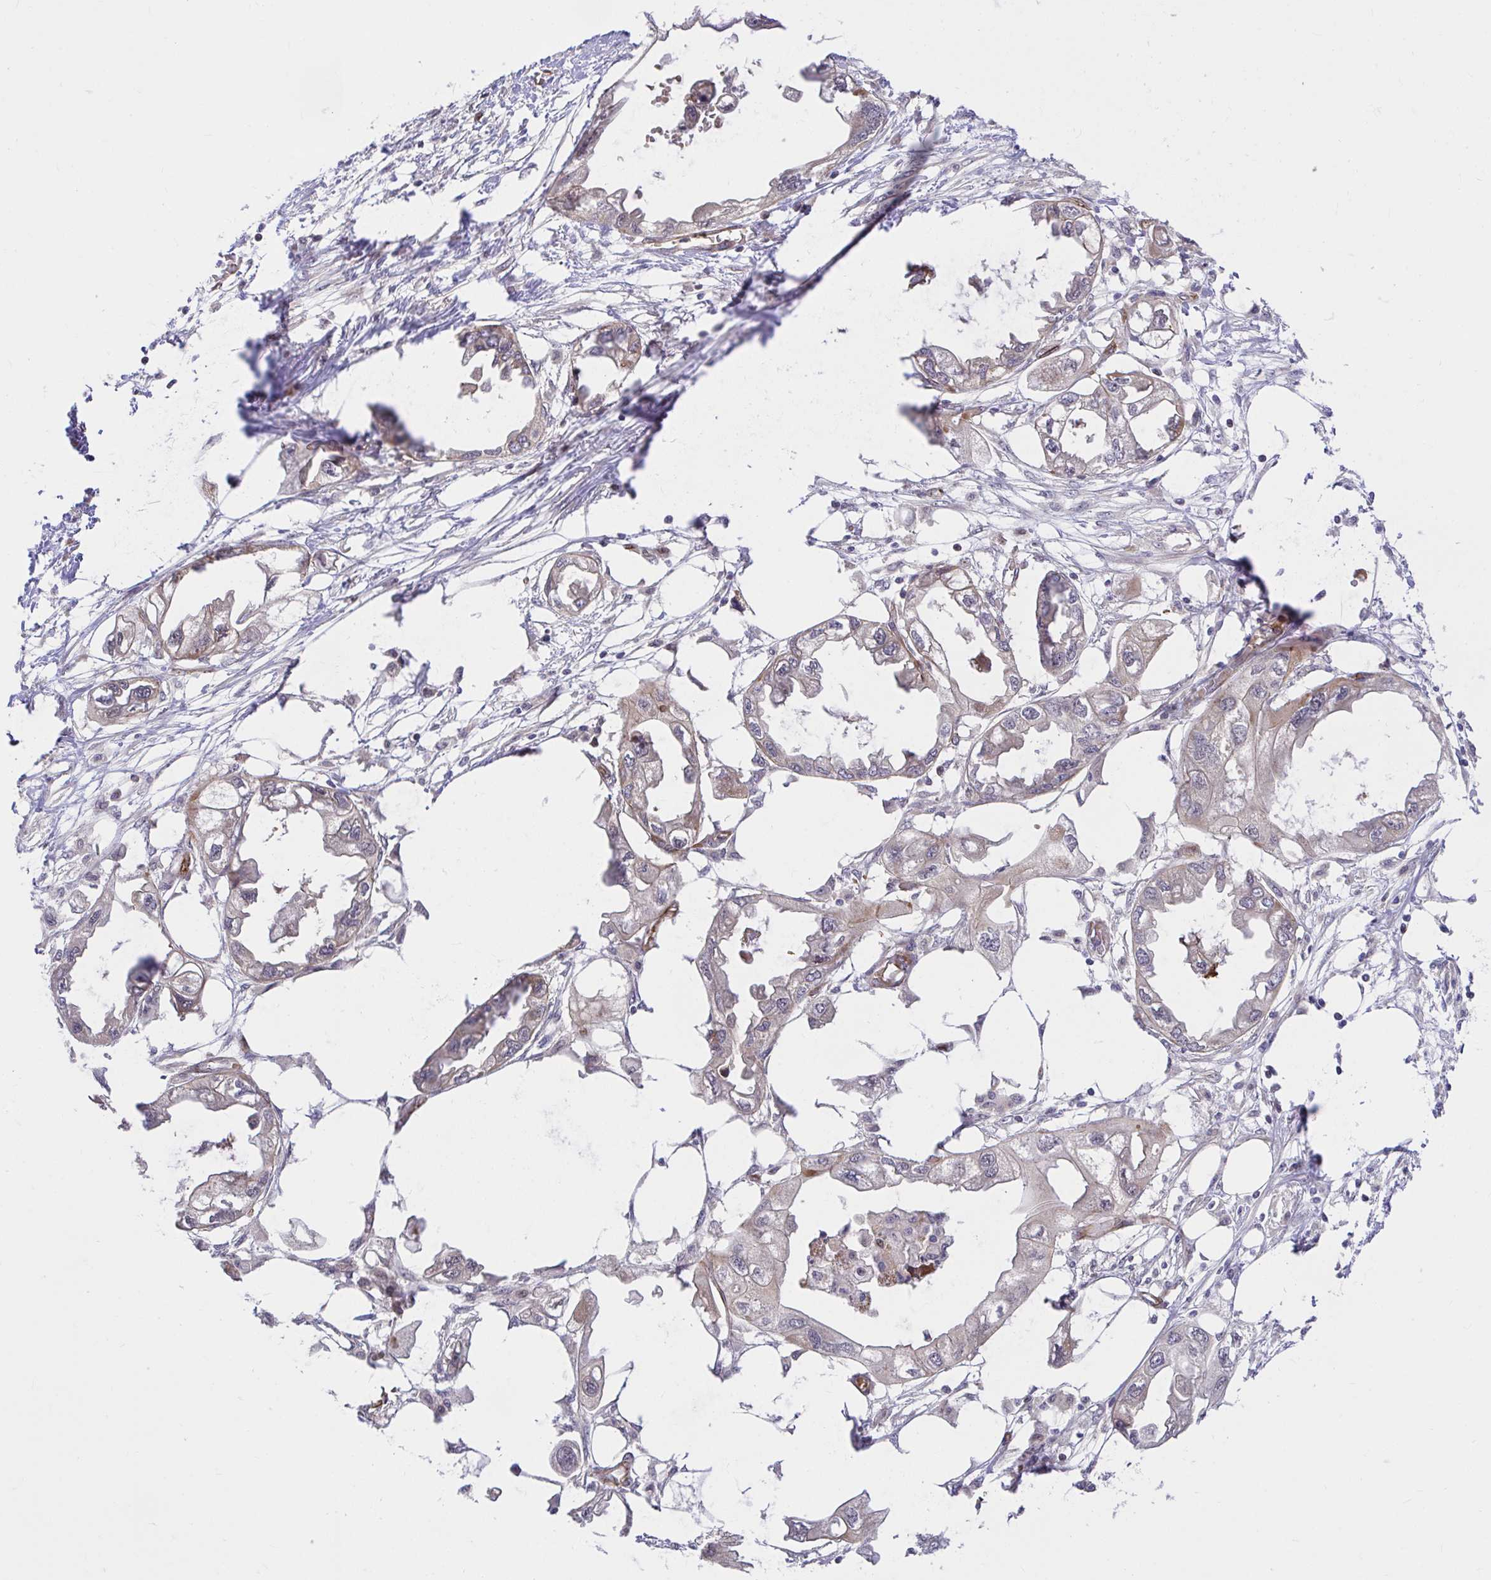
{"staining": {"intensity": "negative", "quantity": "none", "location": "none"}, "tissue": "endometrial cancer", "cell_type": "Tumor cells", "image_type": "cancer", "snomed": [{"axis": "morphology", "description": "Adenocarcinoma, NOS"}, {"axis": "morphology", "description": "Adenocarcinoma, metastatic, NOS"}, {"axis": "topography", "description": "Adipose tissue"}, {"axis": "topography", "description": "Endometrium"}], "caption": "A high-resolution histopathology image shows immunohistochemistry staining of endometrial cancer (adenocarcinoma), which demonstrates no significant positivity in tumor cells.", "gene": "TRIM55", "patient": {"sex": "female", "age": 67}}